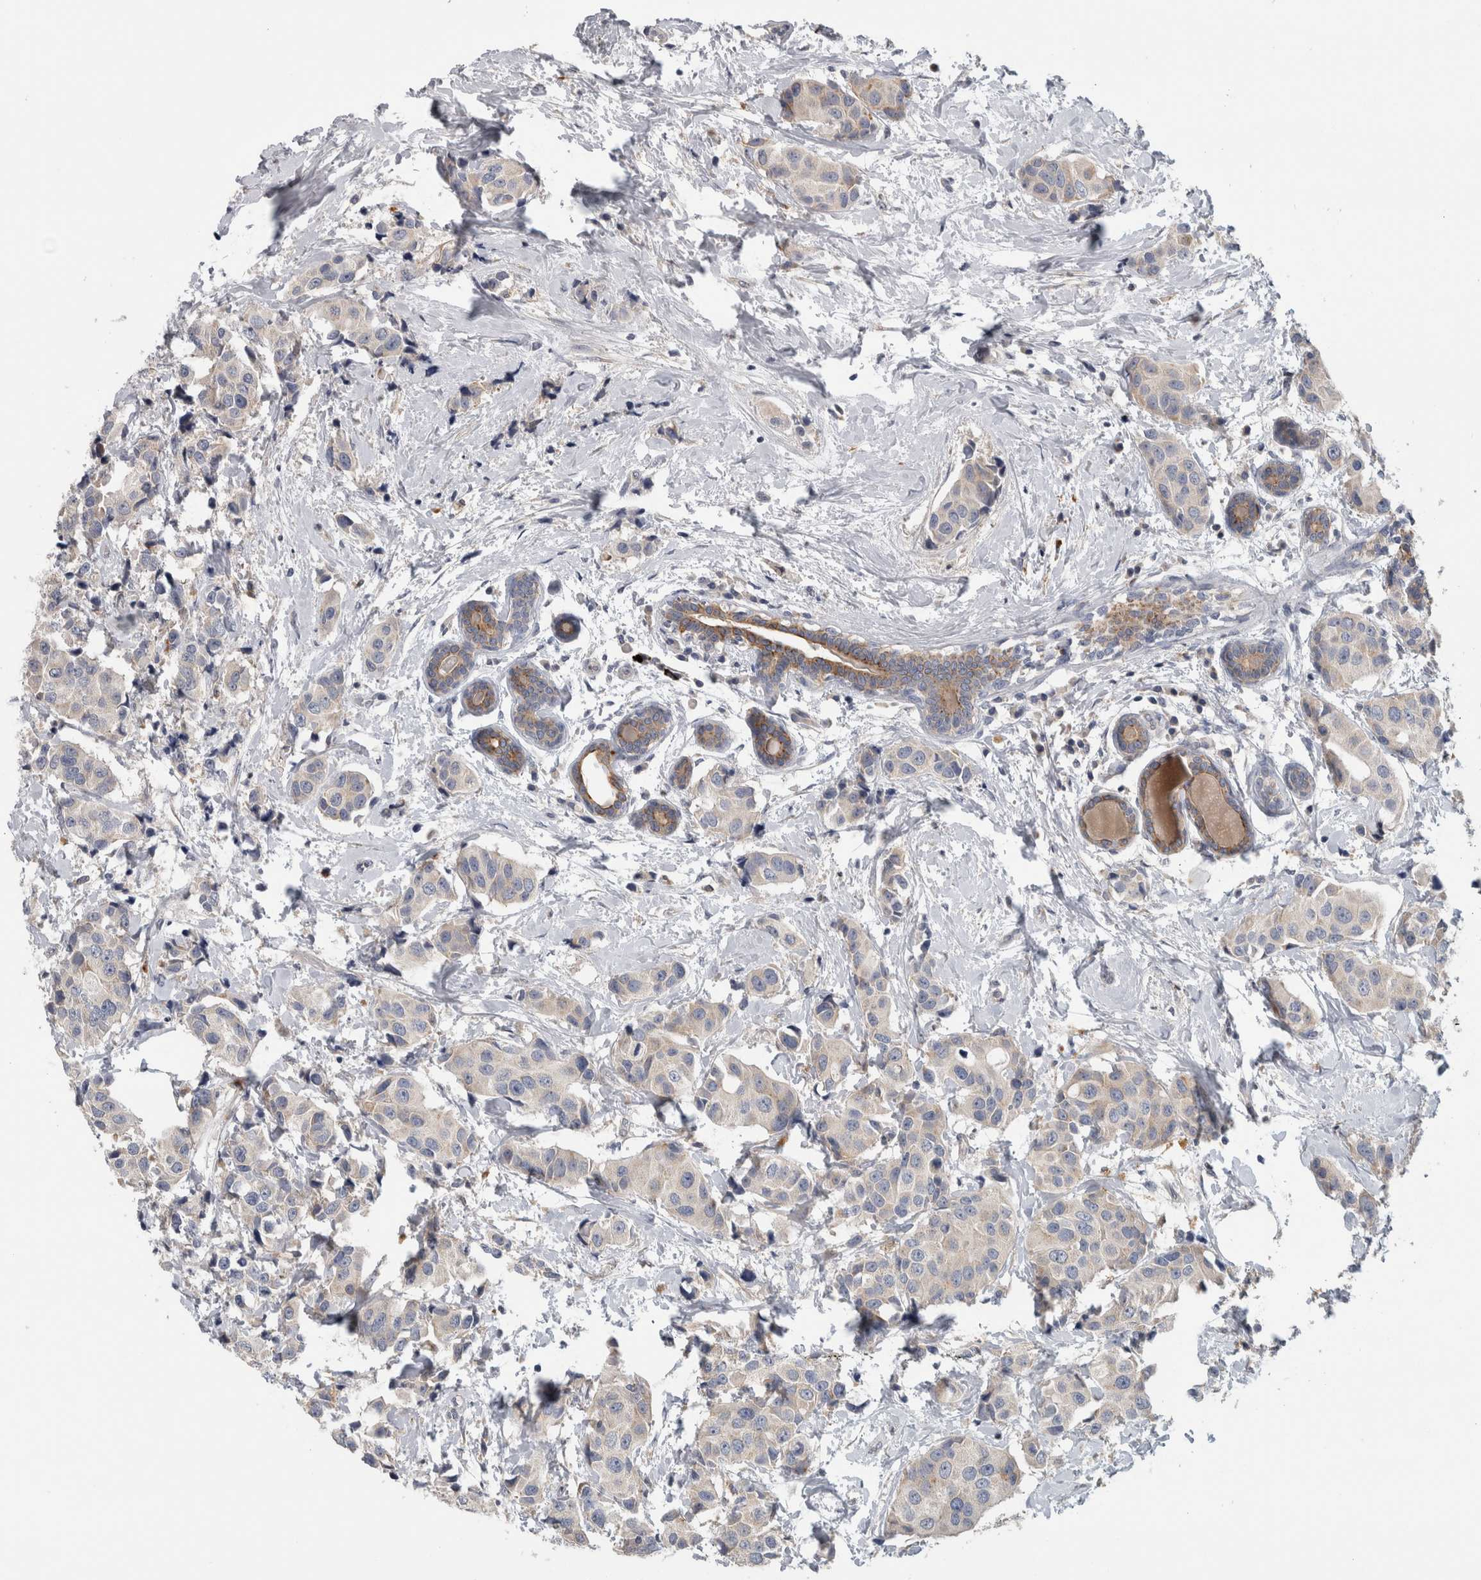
{"staining": {"intensity": "negative", "quantity": "none", "location": "none"}, "tissue": "breast cancer", "cell_type": "Tumor cells", "image_type": "cancer", "snomed": [{"axis": "morphology", "description": "Normal tissue, NOS"}, {"axis": "morphology", "description": "Duct carcinoma"}, {"axis": "topography", "description": "Breast"}], "caption": "DAB (3,3'-diaminobenzidine) immunohistochemical staining of breast intraductal carcinoma shows no significant positivity in tumor cells.", "gene": "ATXN2", "patient": {"sex": "female", "age": 39}}